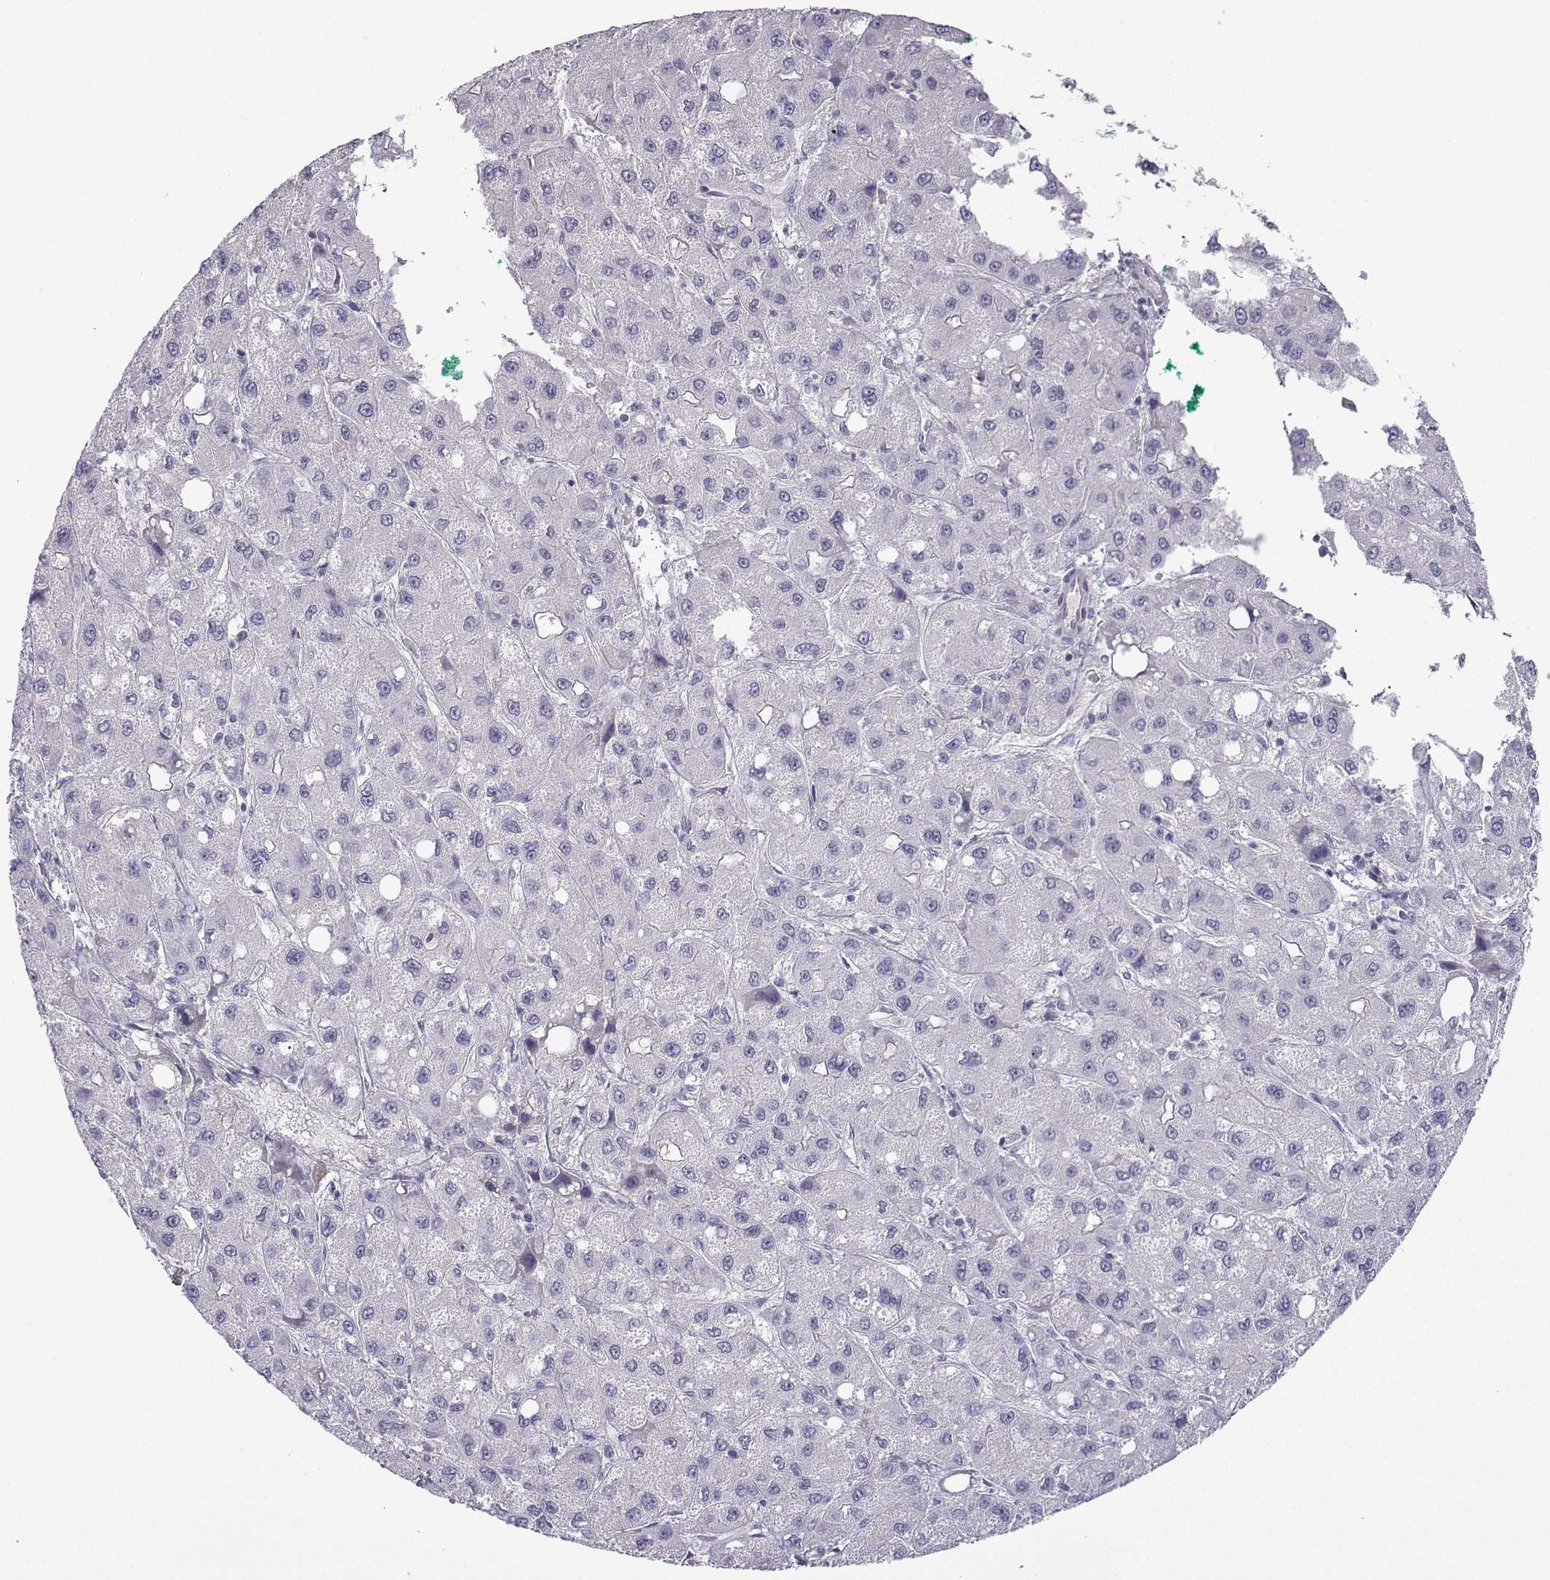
{"staining": {"intensity": "negative", "quantity": "none", "location": "none"}, "tissue": "liver cancer", "cell_type": "Tumor cells", "image_type": "cancer", "snomed": [{"axis": "morphology", "description": "Carcinoma, Hepatocellular, NOS"}, {"axis": "topography", "description": "Liver"}], "caption": "Immunohistochemical staining of liver hepatocellular carcinoma demonstrates no significant positivity in tumor cells.", "gene": "SPACA7", "patient": {"sex": "male", "age": 73}}